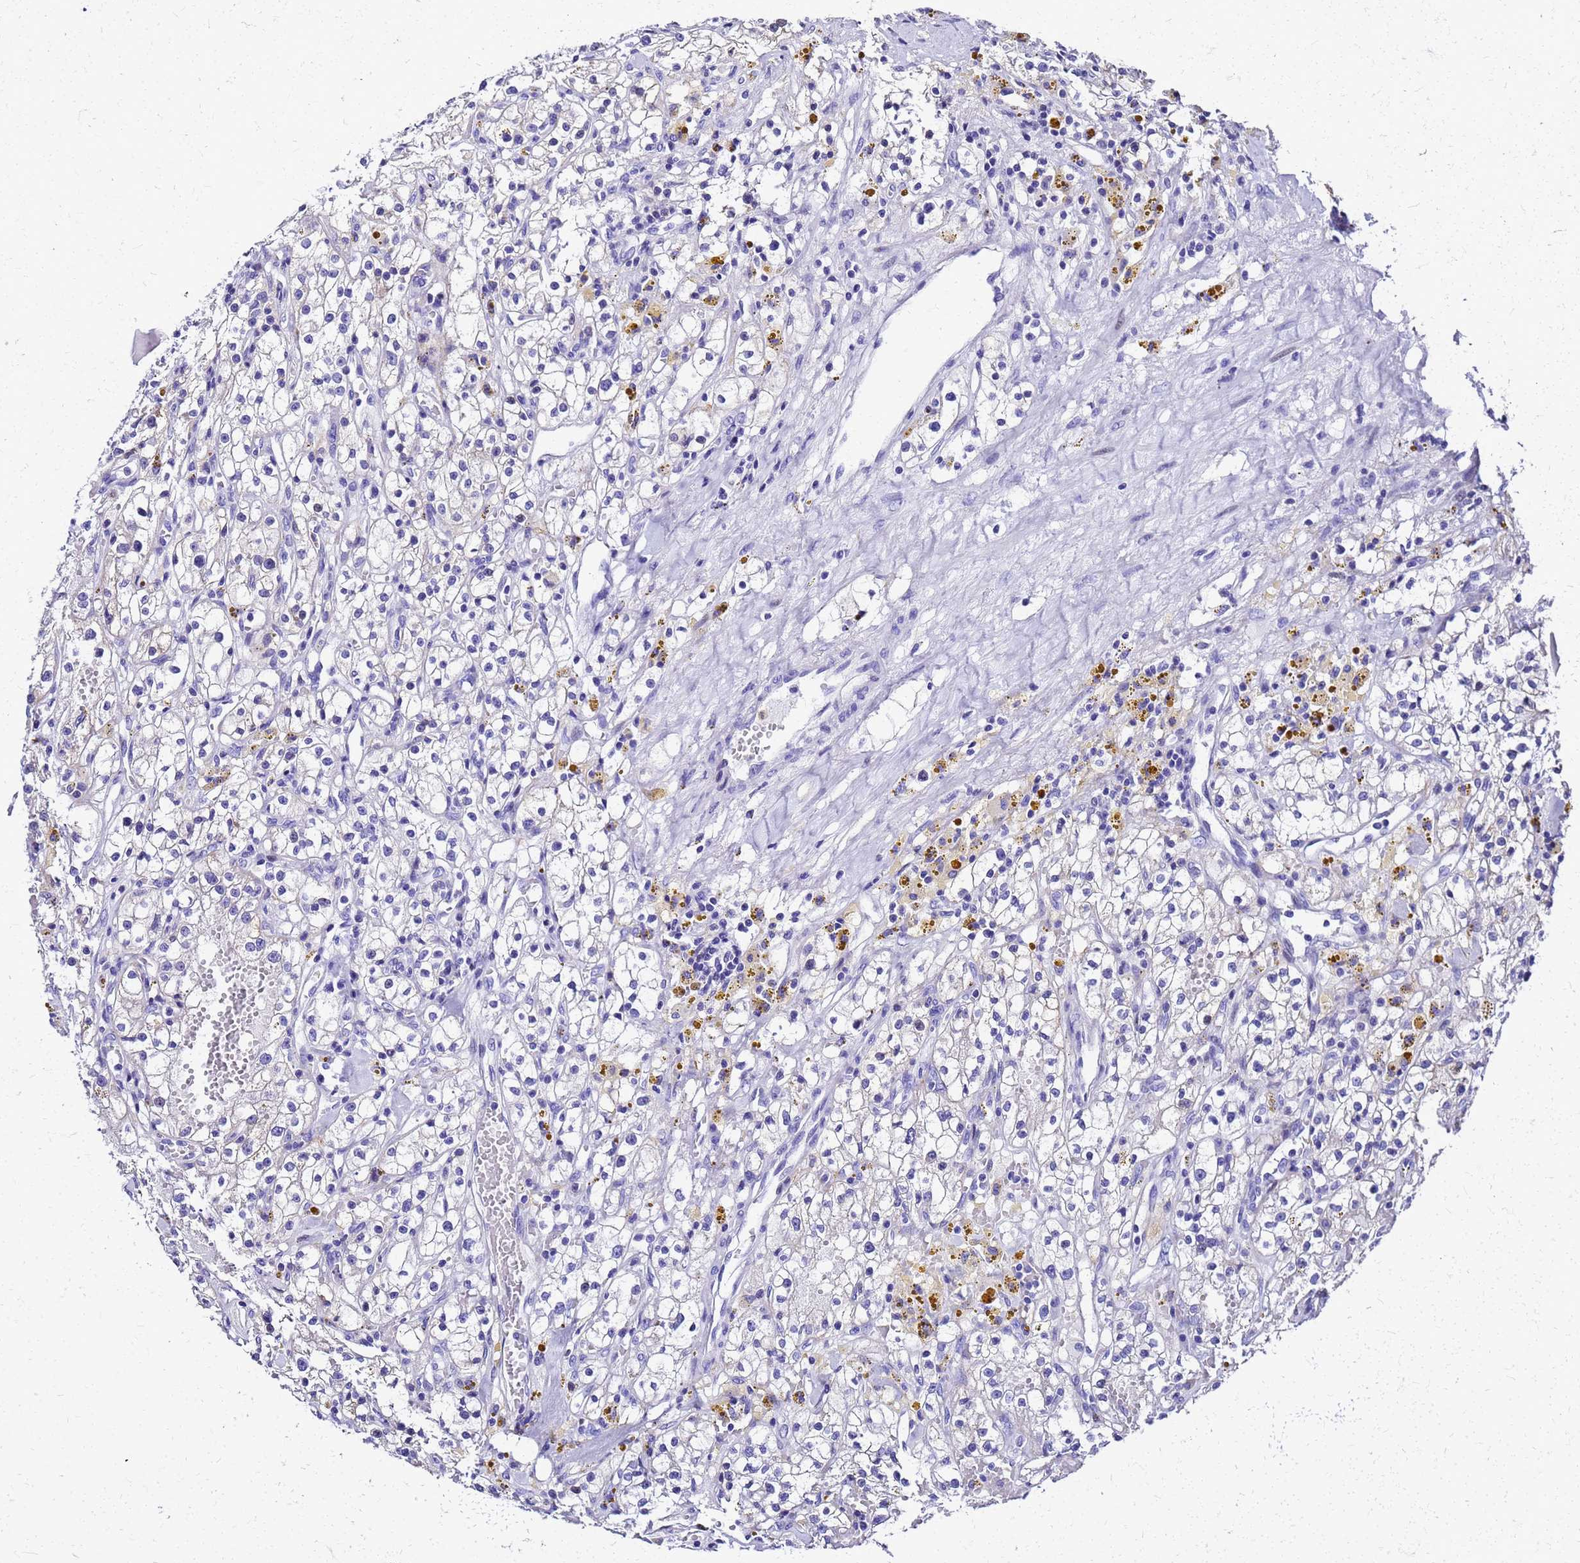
{"staining": {"intensity": "negative", "quantity": "none", "location": "none"}, "tissue": "renal cancer", "cell_type": "Tumor cells", "image_type": "cancer", "snomed": [{"axis": "morphology", "description": "Adenocarcinoma, NOS"}, {"axis": "topography", "description": "Kidney"}], "caption": "The IHC image has no significant staining in tumor cells of renal cancer (adenocarcinoma) tissue.", "gene": "SMIM21", "patient": {"sex": "male", "age": 56}}